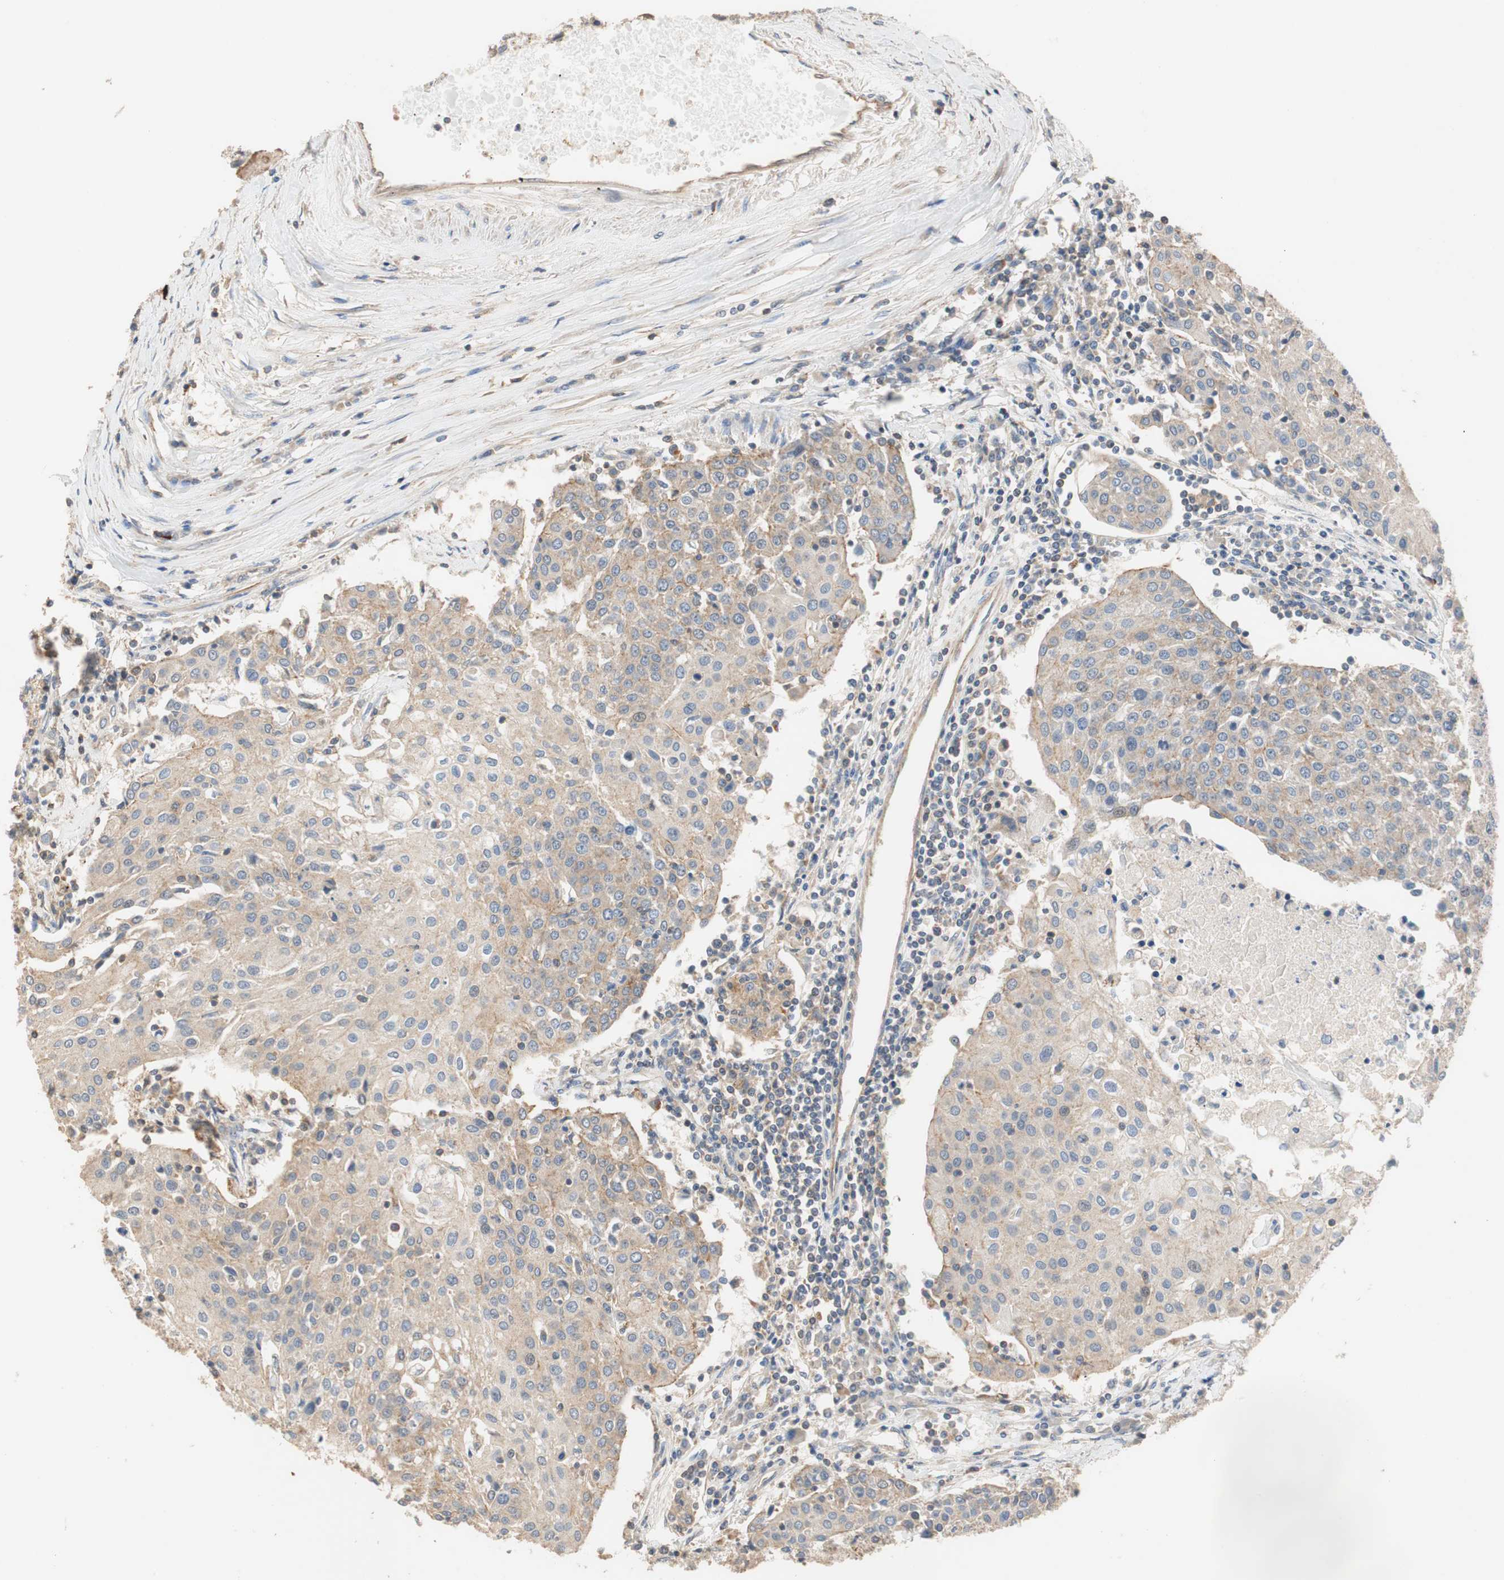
{"staining": {"intensity": "weak", "quantity": ">75%", "location": "cytoplasmic/membranous"}, "tissue": "urothelial cancer", "cell_type": "Tumor cells", "image_type": "cancer", "snomed": [{"axis": "morphology", "description": "Urothelial carcinoma, High grade"}, {"axis": "topography", "description": "Urinary bladder"}], "caption": "Urothelial cancer was stained to show a protein in brown. There is low levels of weak cytoplasmic/membranous positivity in approximately >75% of tumor cells.", "gene": "MAP4K2", "patient": {"sex": "female", "age": 85}}